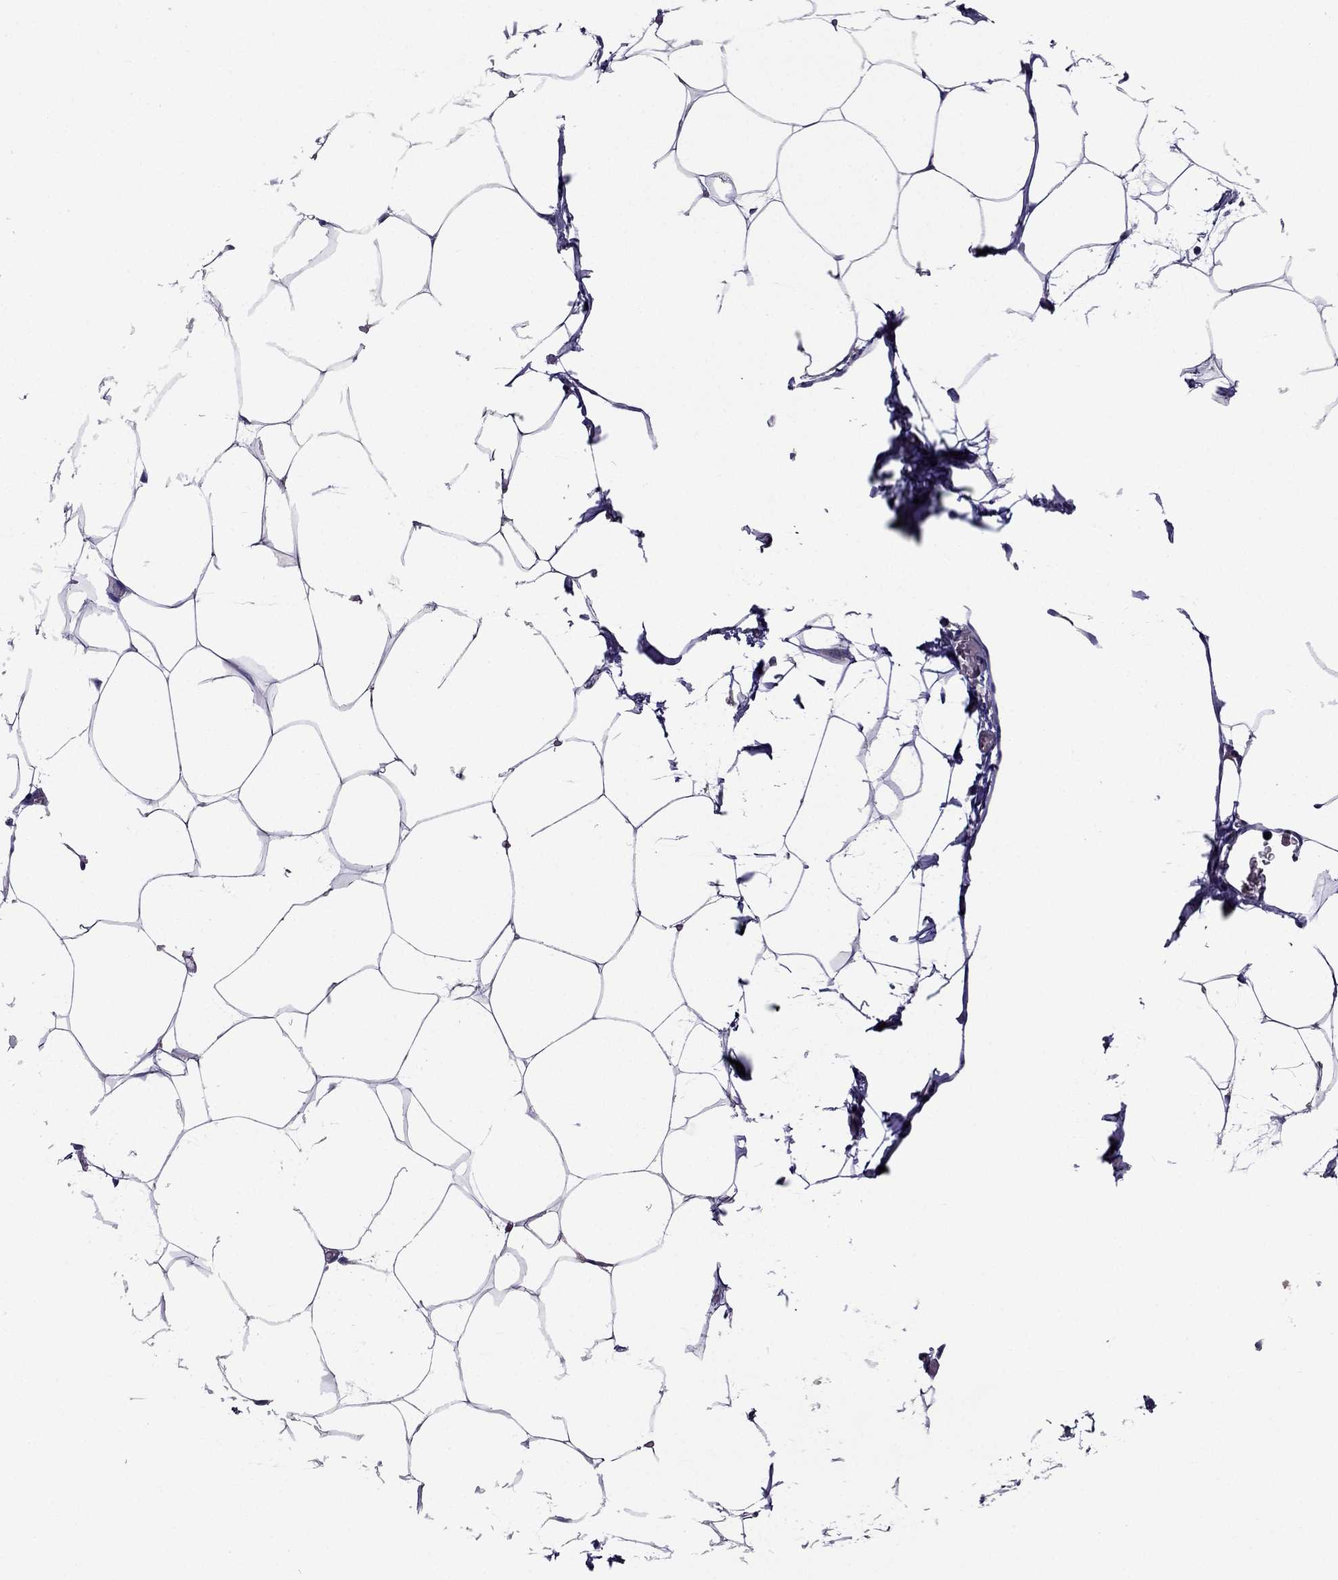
{"staining": {"intensity": "negative", "quantity": "none", "location": "none"}, "tissue": "adipose tissue", "cell_type": "Adipocytes", "image_type": "normal", "snomed": [{"axis": "morphology", "description": "Normal tissue, NOS"}, {"axis": "topography", "description": "Adipose tissue"}], "caption": "This is an immunohistochemistry (IHC) photomicrograph of benign human adipose tissue. There is no staining in adipocytes.", "gene": "NKX3", "patient": {"sex": "male", "age": 57}}